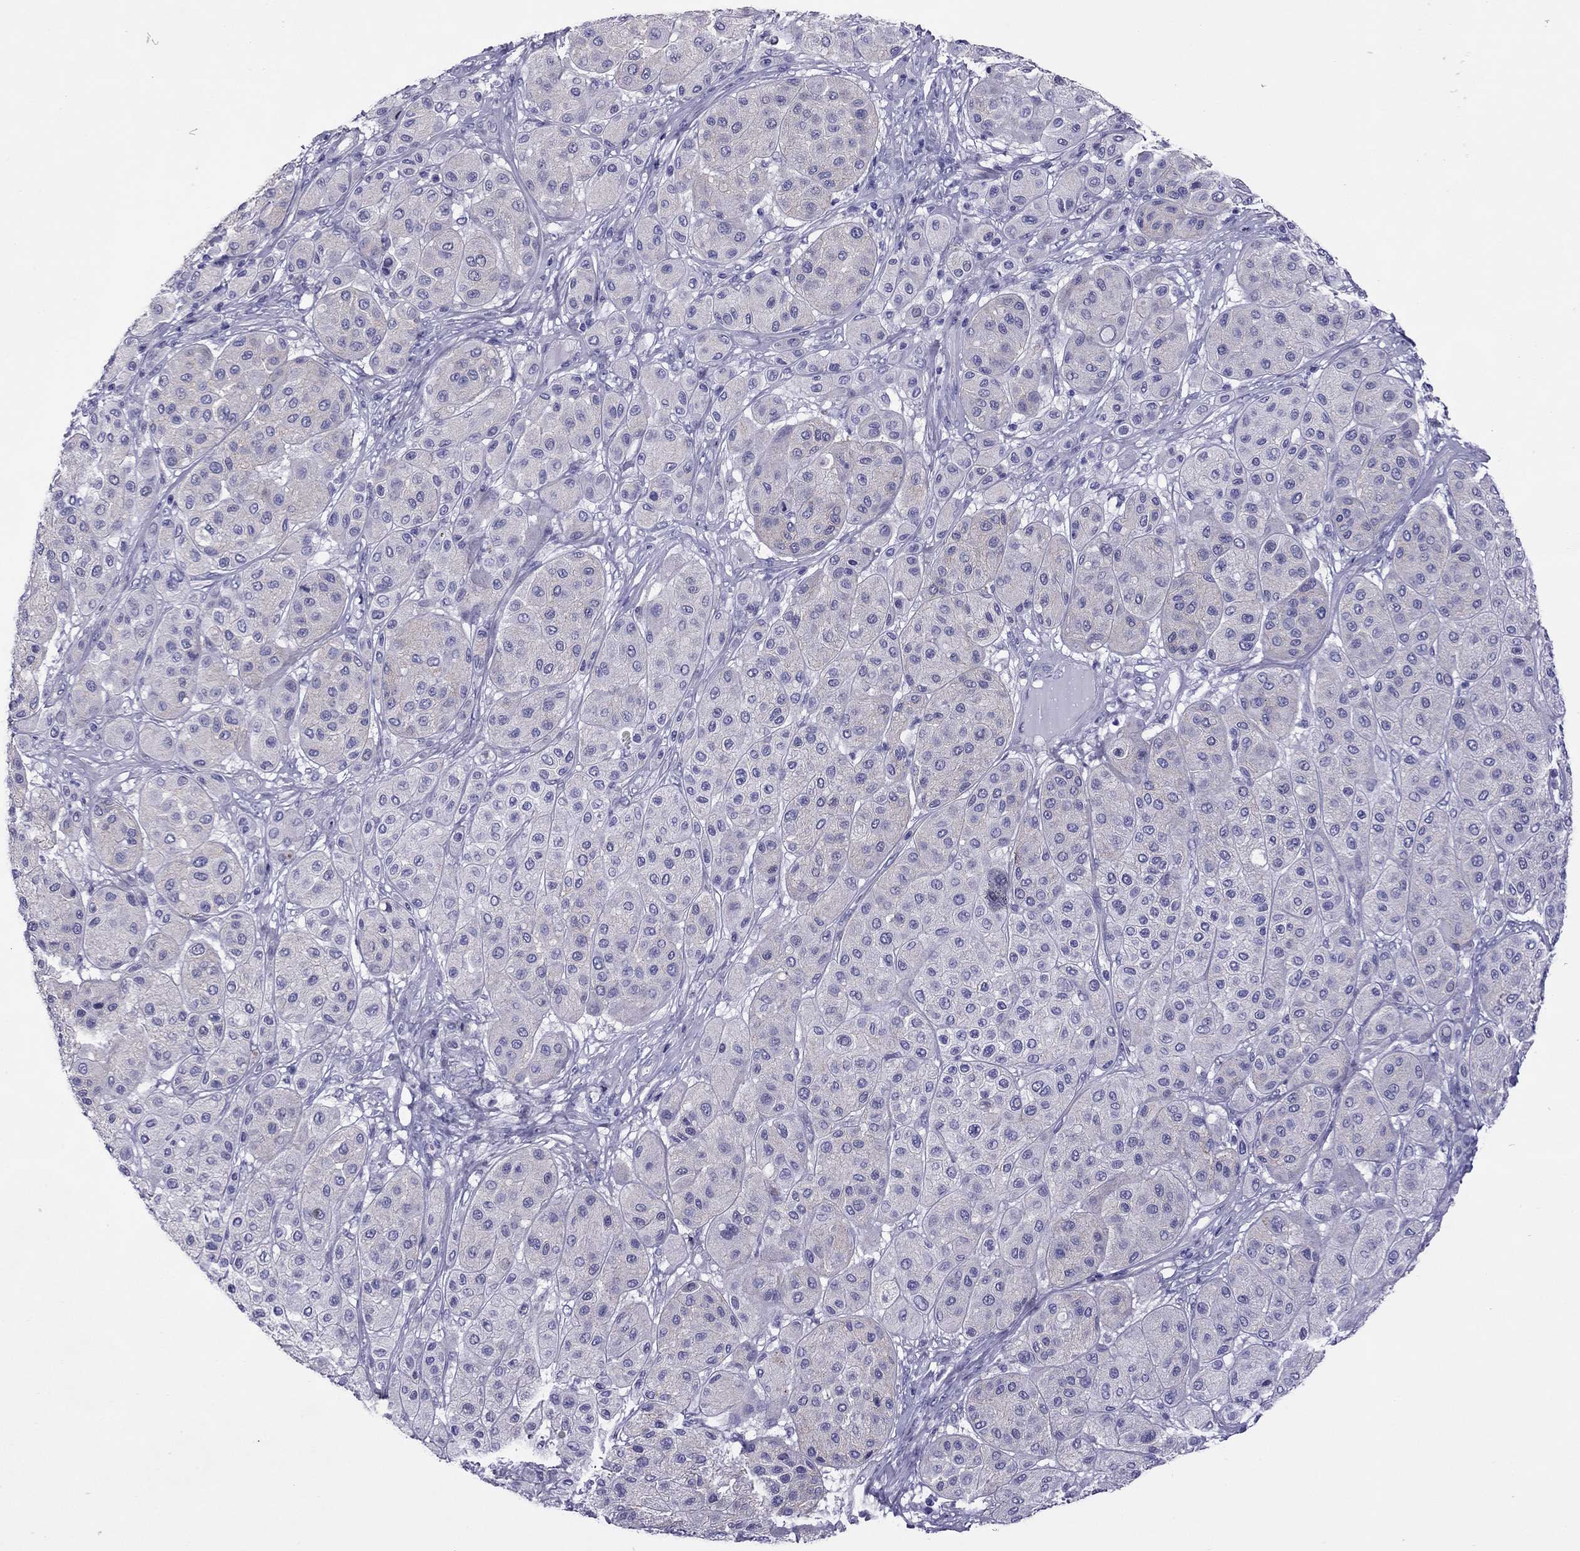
{"staining": {"intensity": "negative", "quantity": "none", "location": "none"}, "tissue": "melanoma", "cell_type": "Tumor cells", "image_type": "cancer", "snomed": [{"axis": "morphology", "description": "Malignant melanoma, Metastatic site"}, {"axis": "topography", "description": "Smooth muscle"}], "caption": "Tumor cells are negative for brown protein staining in malignant melanoma (metastatic site).", "gene": "MYL11", "patient": {"sex": "male", "age": 41}}